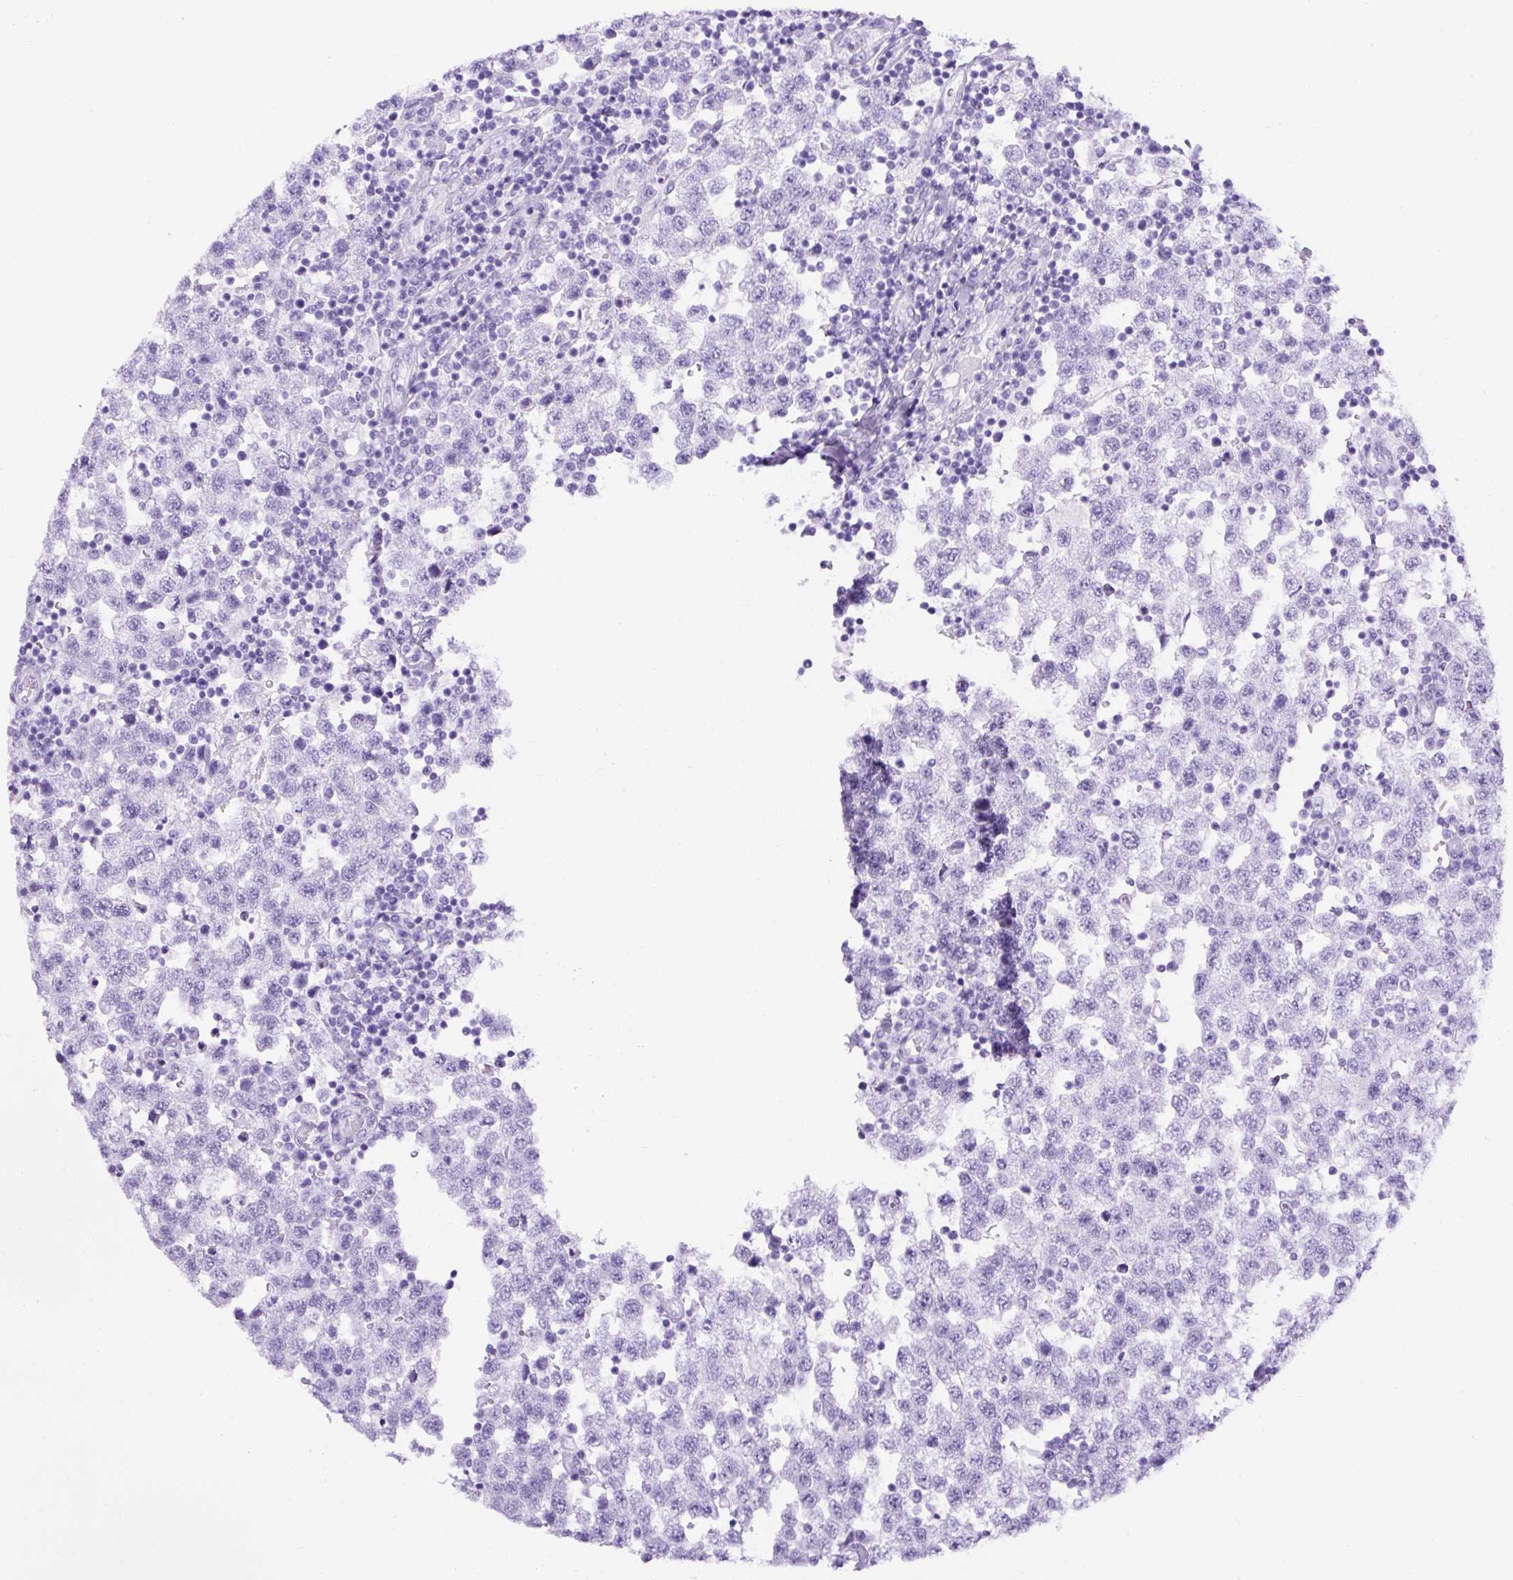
{"staining": {"intensity": "negative", "quantity": "none", "location": "none"}, "tissue": "testis cancer", "cell_type": "Tumor cells", "image_type": "cancer", "snomed": [{"axis": "morphology", "description": "Seminoma, NOS"}, {"axis": "topography", "description": "Testis"}], "caption": "Immunohistochemistry image of neoplastic tissue: testis cancer stained with DAB (3,3'-diaminobenzidine) displays no significant protein expression in tumor cells.", "gene": "TMEM200B", "patient": {"sex": "male", "age": 34}}